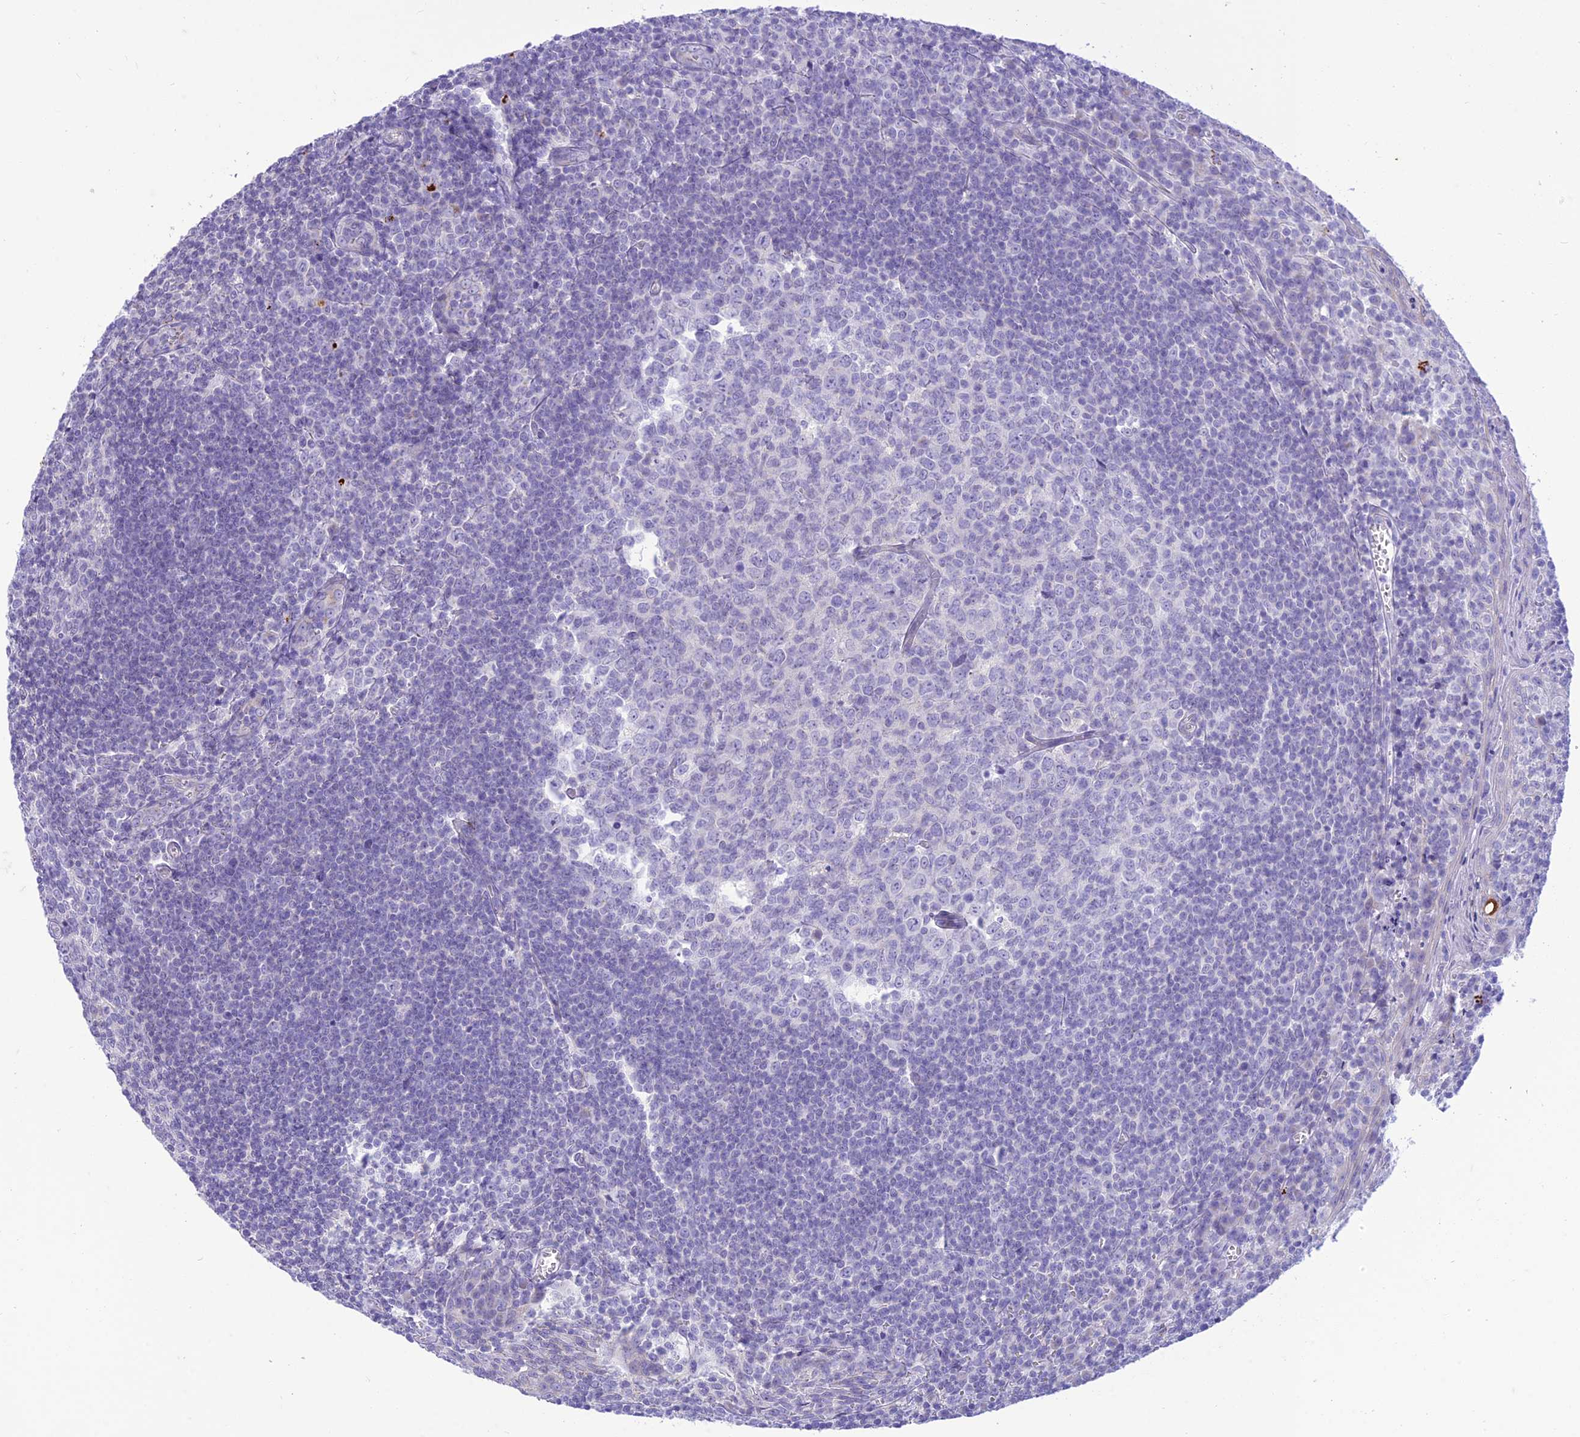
{"staining": {"intensity": "negative", "quantity": "none", "location": "none"}, "tissue": "tonsil", "cell_type": "Germinal center cells", "image_type": "normal", "snomed": [{"axis": "morphology", "description": "Normal tissue, NOS"}, {"axis": "topography", "description": "Tonsil"}], "caption": "This histopathology image is of benign tonsil stained with IHC to label a protein in brown with the nuclei are counter-stained blue. There is no positivity in germinal center cells.", "gene": "DHDH", "patient": {"sex": "male", "age": 27}}